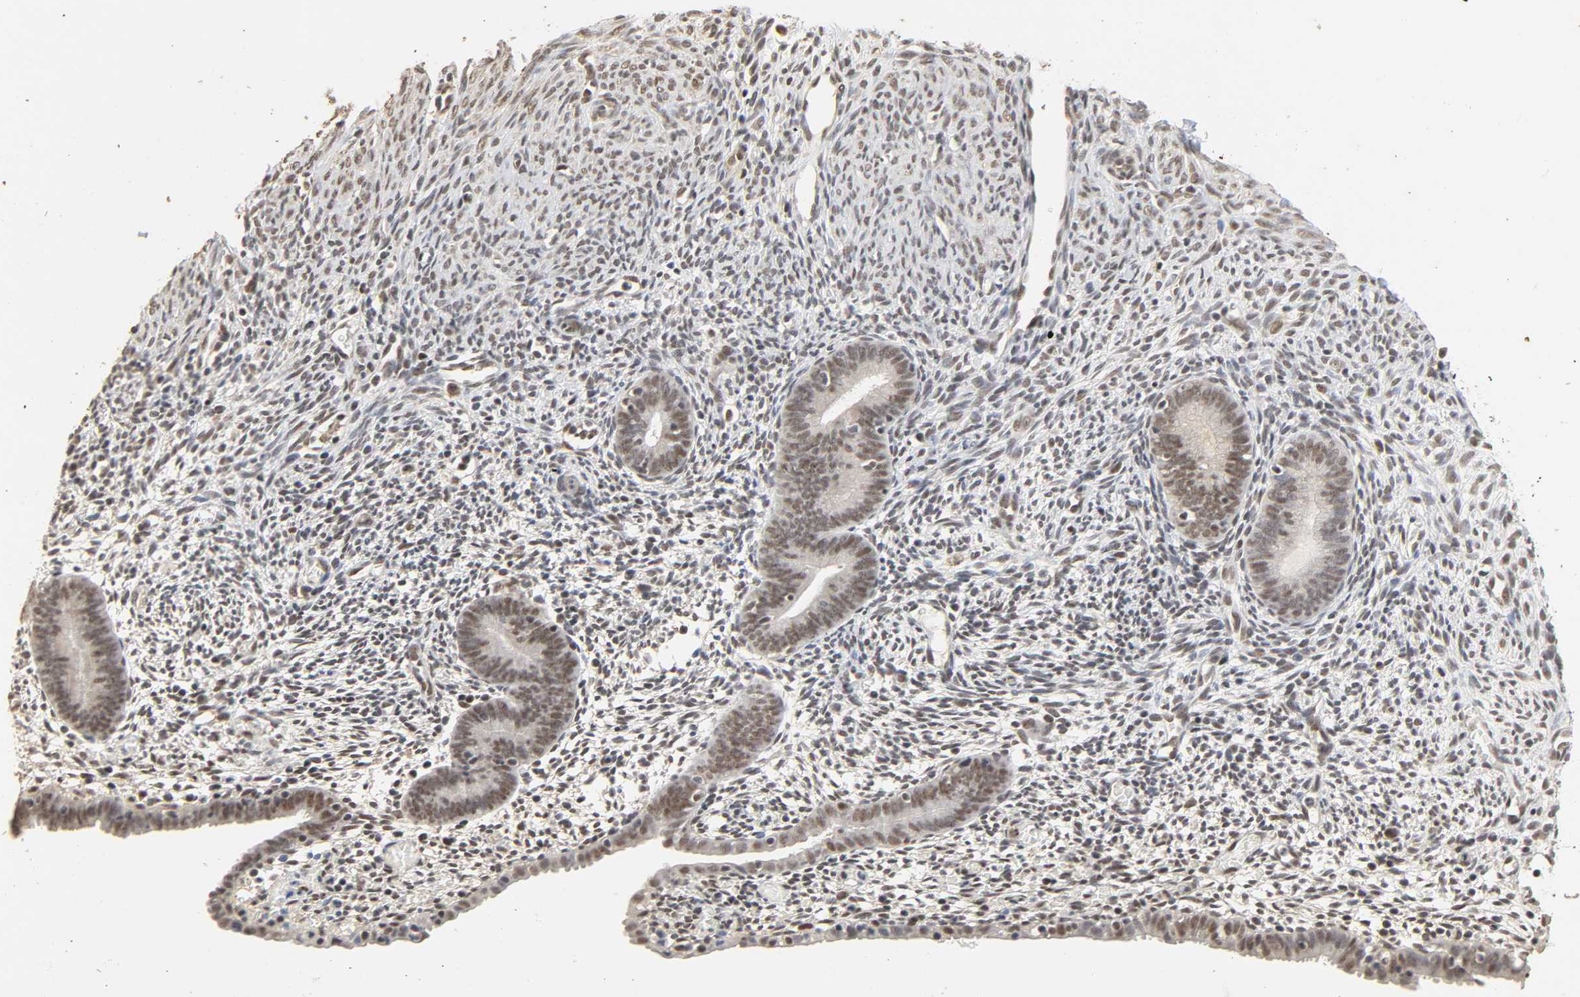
{"staining": {"intensity": "moderate", "quantity": ">75%", "location": "nuclear"}, "tissue": "endometrium", "cell_type": "Cells in endometrial stroma", "image_type": "normal", "snomed": [{"axis": "morphology", "description": "Normal tissue, NOS"}, {"axis": "morphology", "description": "Atrophy, NOS"}, {"axis": "topography", "description": "Uterus"}, {"axis": "topography", "description": "Endometrium"}], "caption": "Protein staining of benign endometrium reveals moderate nuclear expression in approximately >75% of cells in endometrial stroma. Using DAB (3,3'-diaminobenzidine) (brown) and hematoxylin (blue) stains, captured at high magnification using brightfield microscopy.", "gene": "NCOA6", "patient": {"sex": "female", "age": 68}}